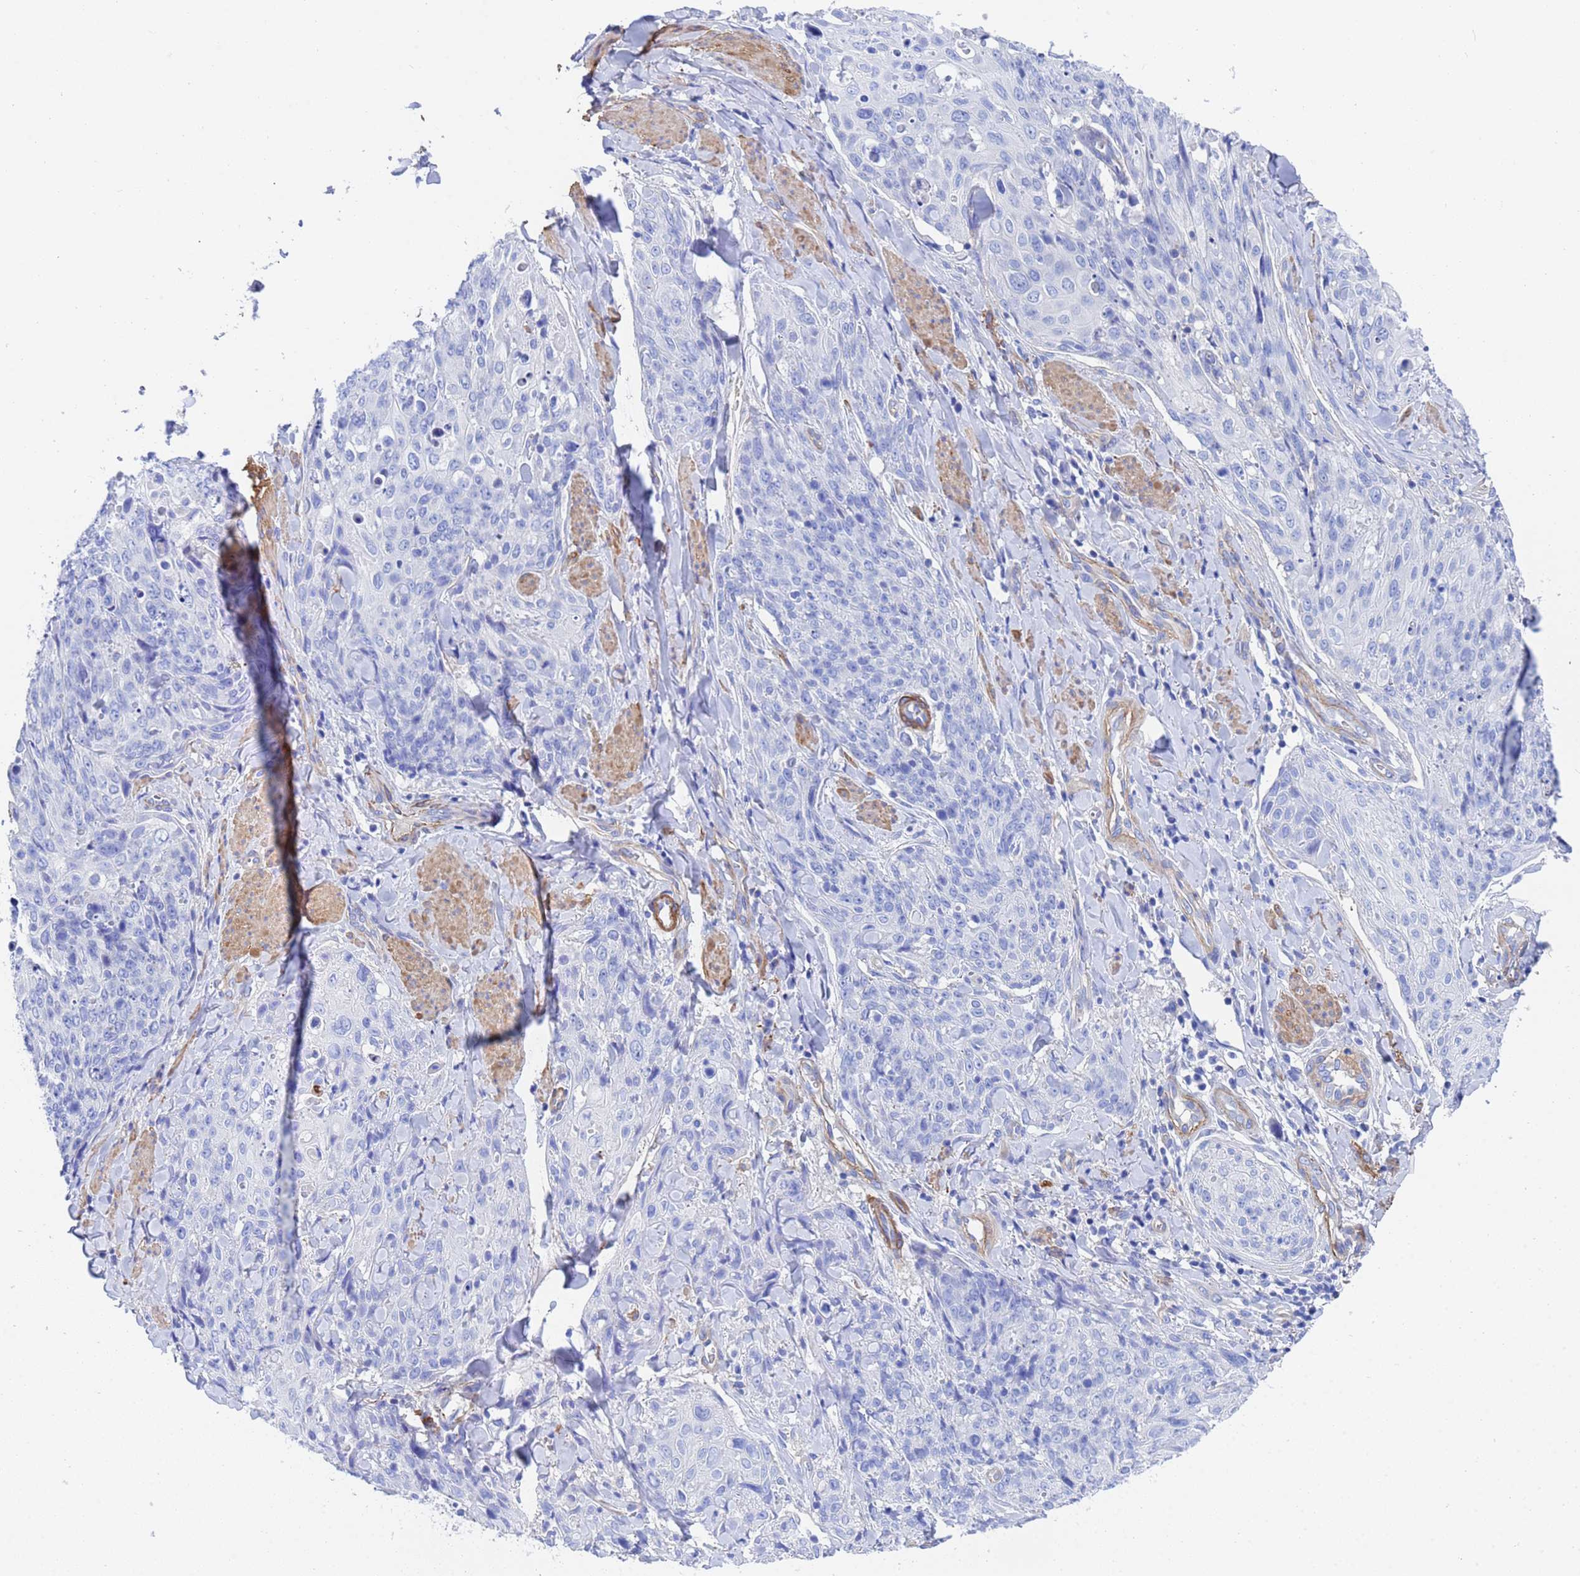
{"staining": {"intensity": "negative", "quantity": "none", "location": "none"}, "tissue": "skin cancer", "cell_type": "Tumor cells", "image_type": "cancer", "snomed": [{"axis": "morphology", "description": "Squamous cell carcinoma, NOS"}, {"axis": "topography", "description": "Skin"}, {"axis": "topography", "description": "Vulva"}], "caption": "This is a image of immunohistochemistry staining of skin cancer (squamous cell carcinoma), which shows no expression in tumor cells.", "gene": "CST4", "patient": {"sex": "female", "age": 85}}